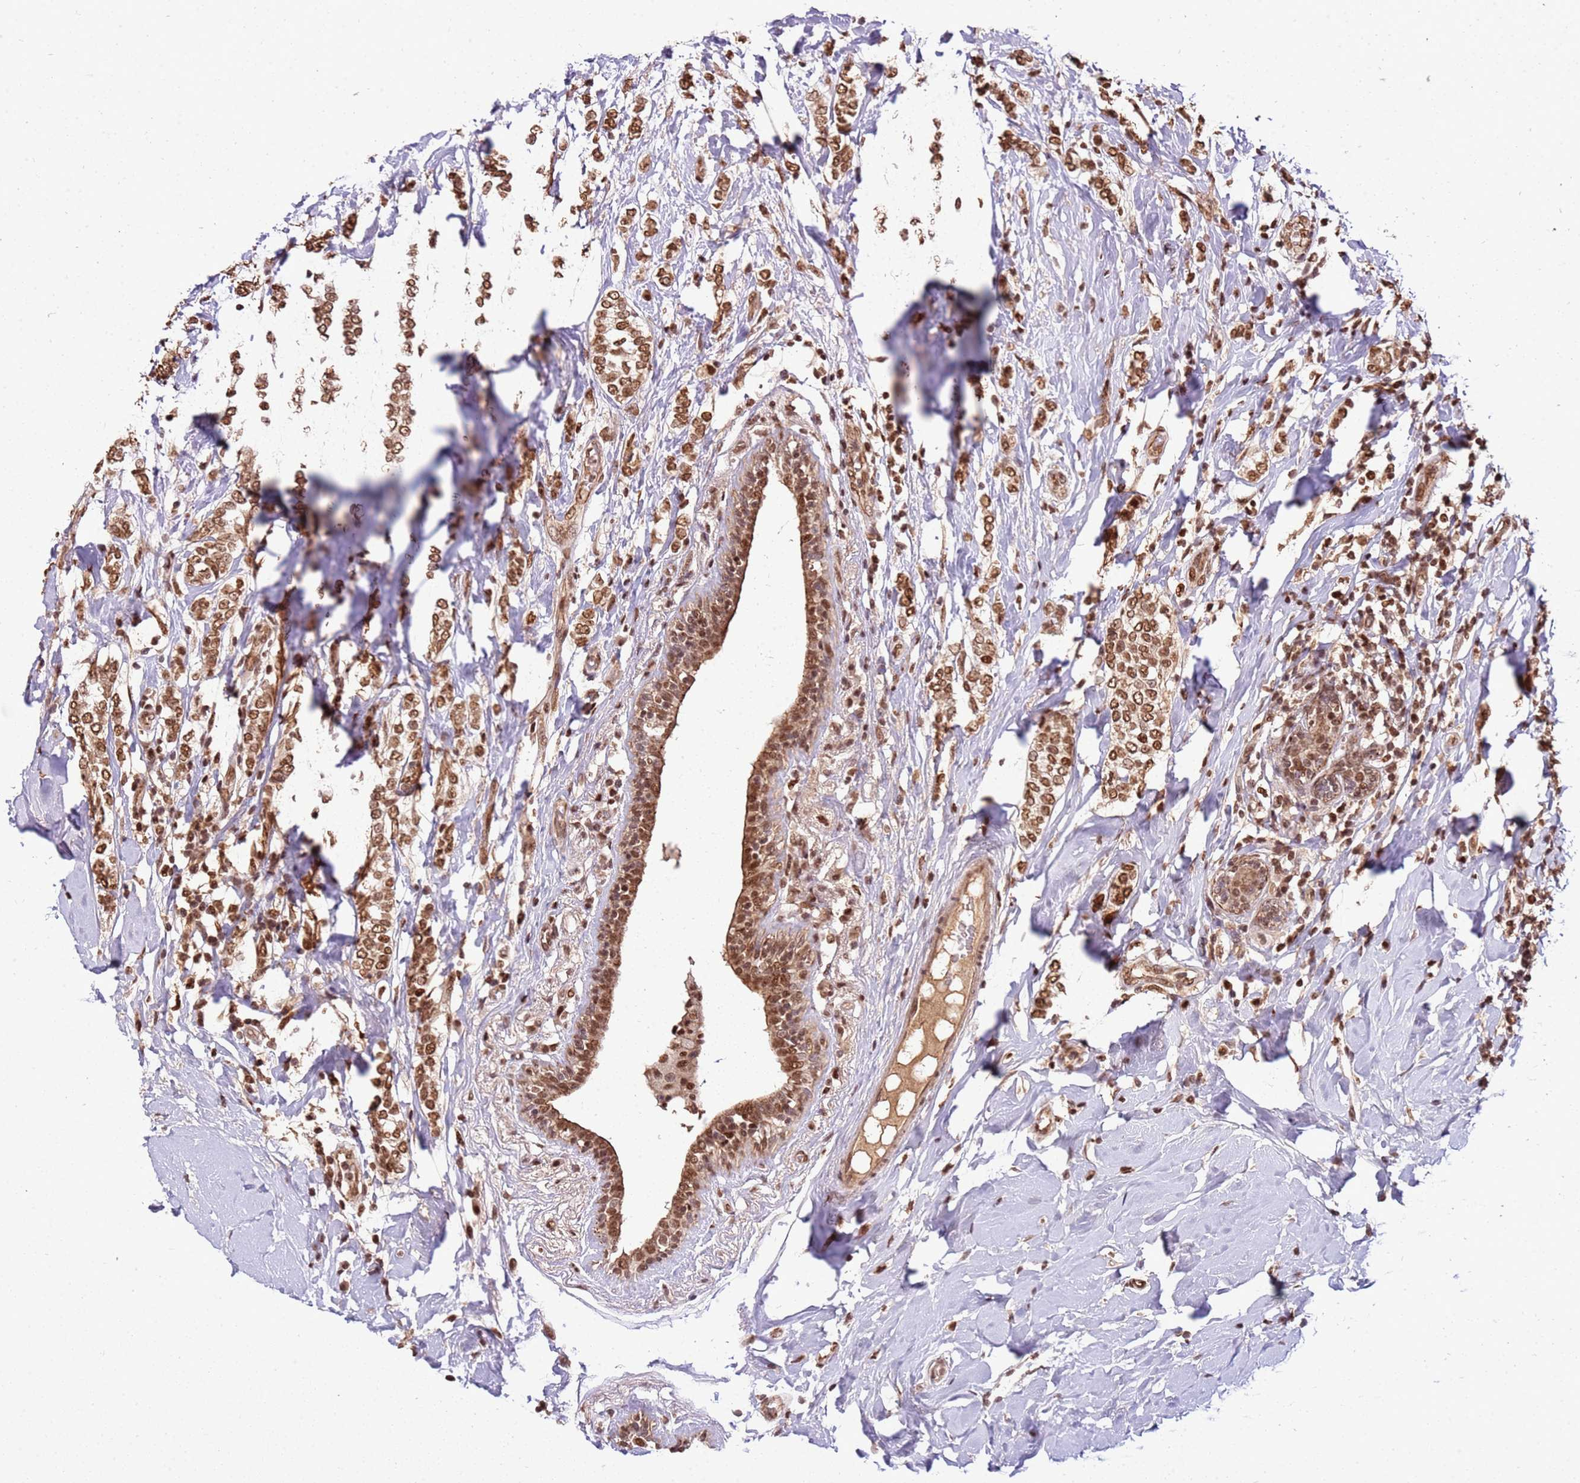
{"staining": {"intensity": "moderate", "quantity": ">75%", "location": "nuclear"}, "tissue": "breast cancer", "cell_type": "Tumor cells", "image_type": "cancer", "snomed": [{"axis": "morphology", "description": "Normal tissue, NOS"}, {"axis": "morphology", "description": "Lobular carcinoma"}, {"axis": "topography", "description": "Breast"}], "caption": "DAB immunohistochemical staining of breast cancer (lobular carcinoma) shows moderate nuclear protein staining in approximately >75% of tumor cells. (DAB = brown stain, brightfield microscopy at high magnification).", "gene": "ZBTB12", "patient": {"sex": "female", "age": 47}}